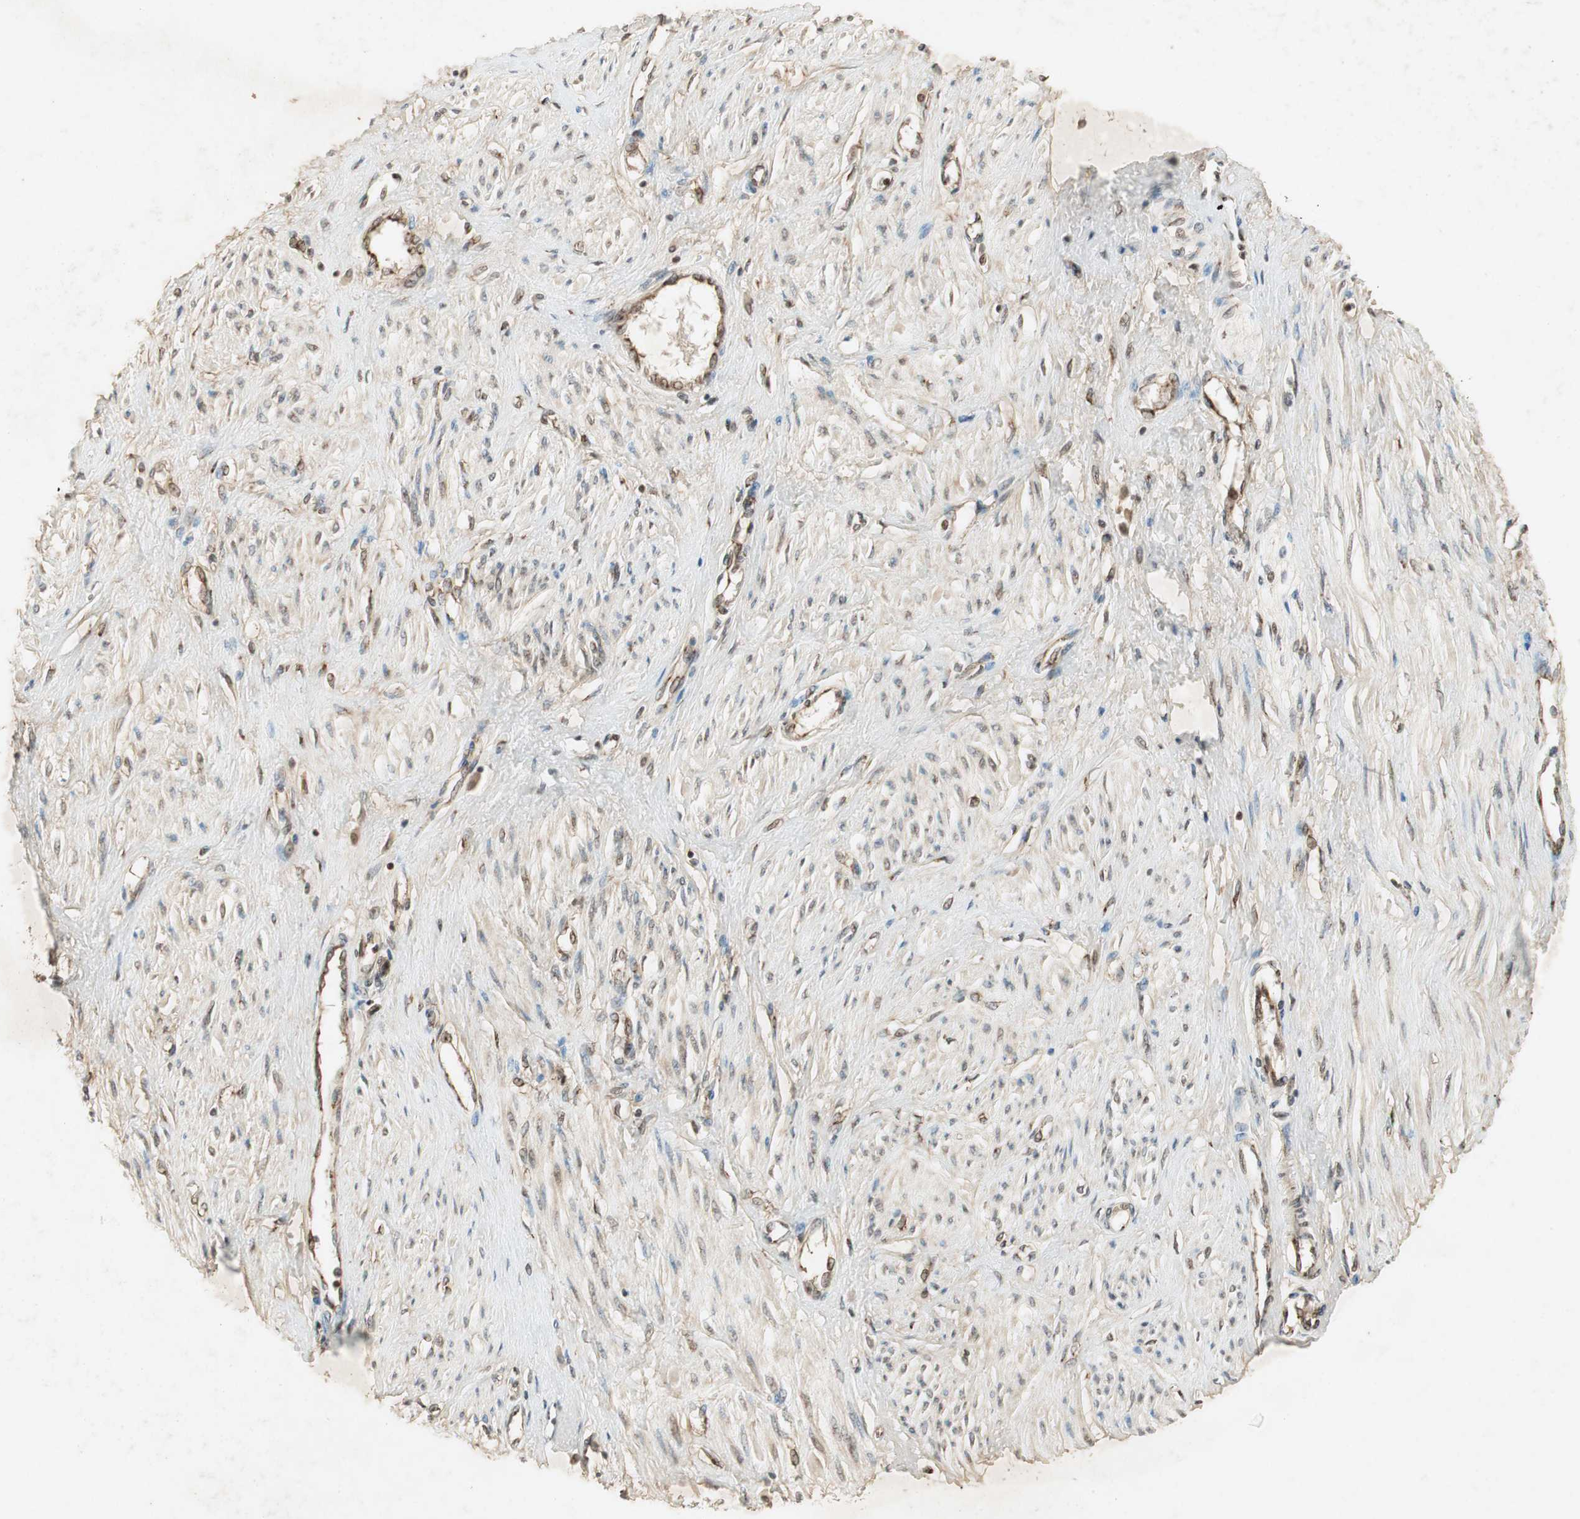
{"staining": {"intensity": "weak", "quantity": "25%-75%", "location": "cytoplasmic/membranous"}, "tissue": "smooth muscle", "cell_type": "Smooth muscle cells", "image_type": "normal", "snomed": [{"axis": "morphology", "description": "Normal tissue, NOS"}, {"axis": "topography", "description": "Smooth muscle"}, {"axis": "topography", "description": "Uterus"}], "caption": "Protein analysis of normal smooth muscle shows weak cytoplasmic/membranous positivity in approximately 25%-75% of smooth muscle cells. The staining is performed using DAB brown chromogen to label protein expression. The nuclei are counter-stained blue using hematoxylin.", "gene": "NEO1", "patient": {"sex": "female", "age": 39}}